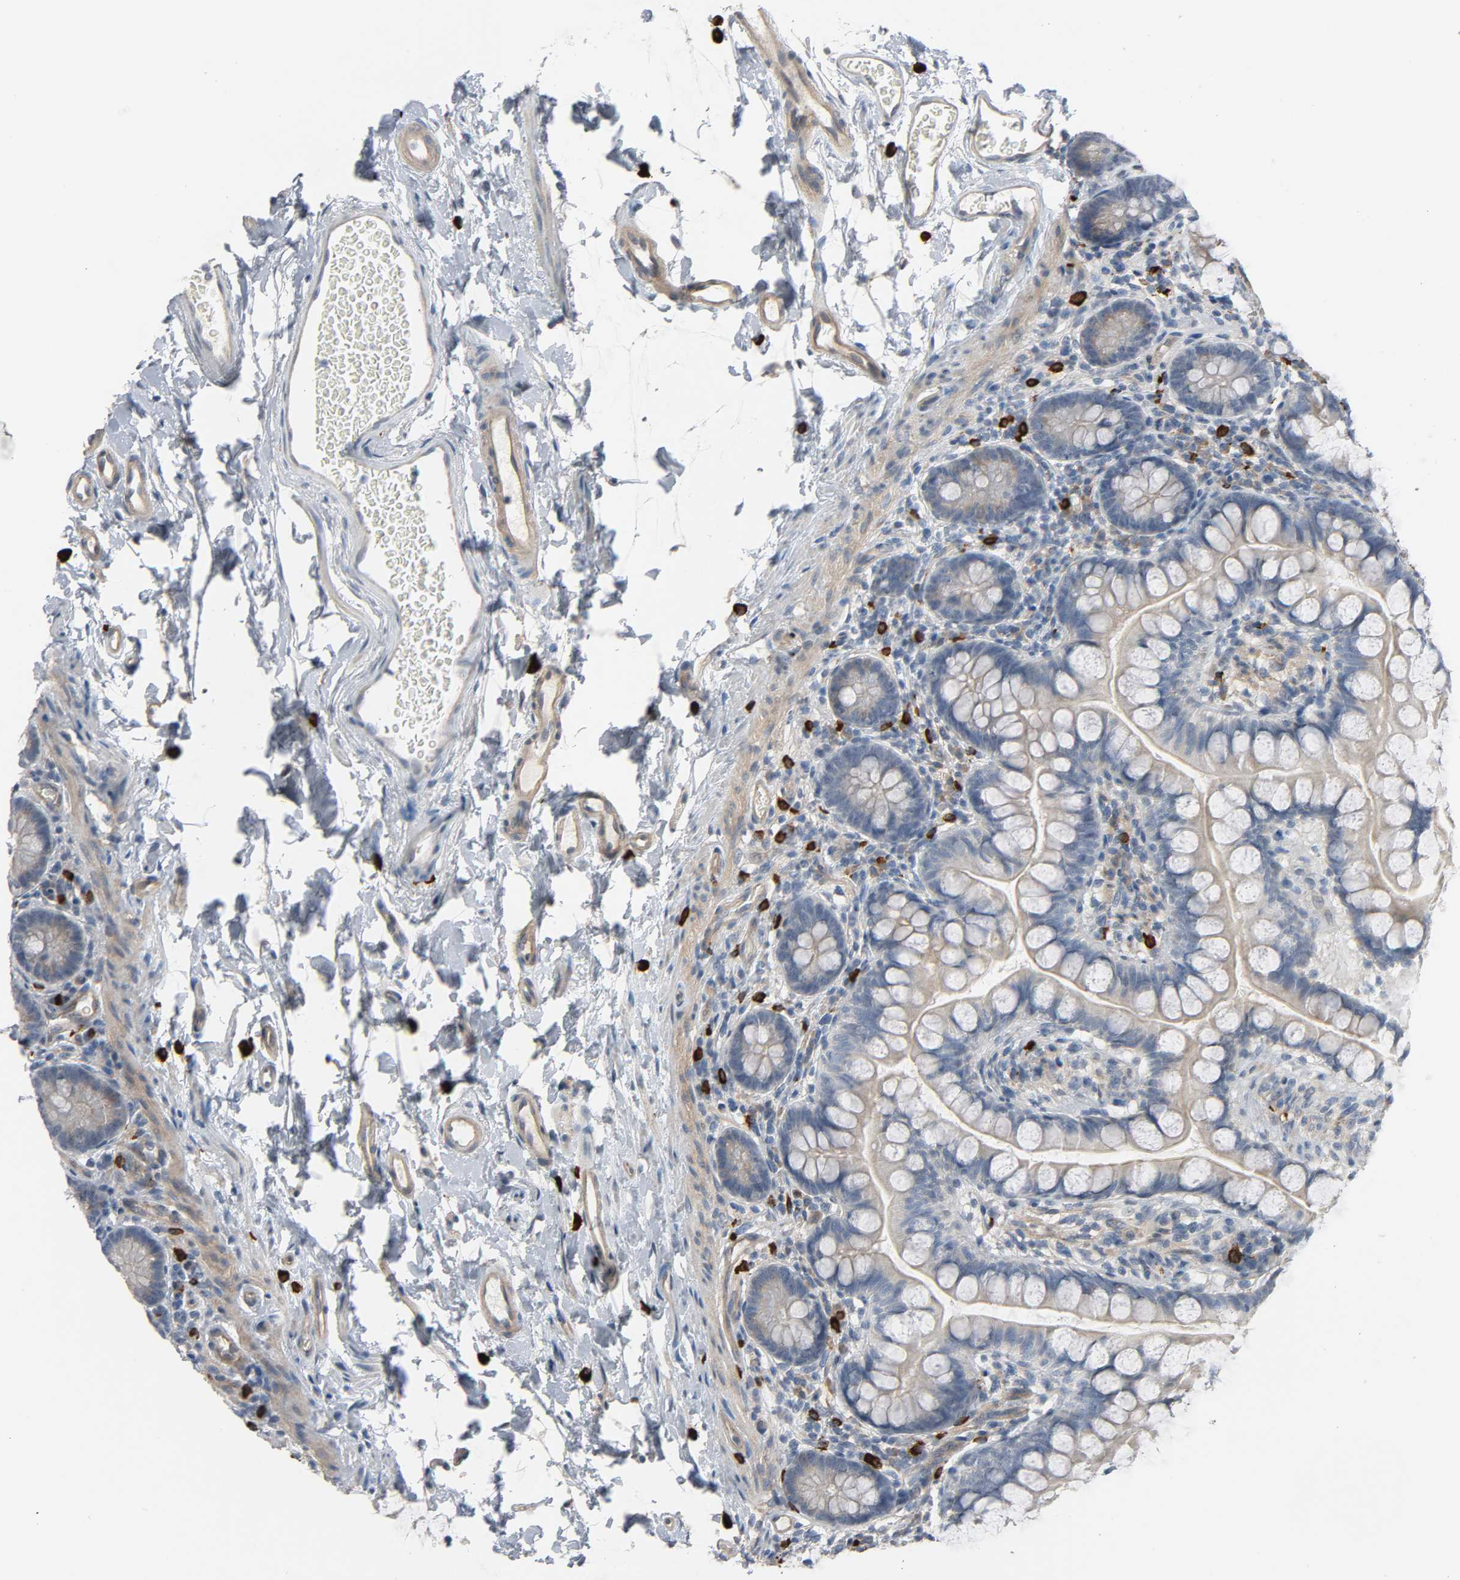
{"staining": {"intensity": "negative", "quantity": "none", "location": "none"}, "tissue": "small intestine", "cell_type": "Glandular cells", "image_type": "normal", "snomed": [{"axis": "morphology", "description": "Normal tissue, NOS"}, {"axis": "topography", "description": "Small intestine"}], "caption": "IHC photomicrograph of unremarkable small intestine: small intestine stained with DAB exhibits no significant protein positivity in glandular cells.", "gene": "LIMCH1", "patient": {"sex": "female", "age": 58}}